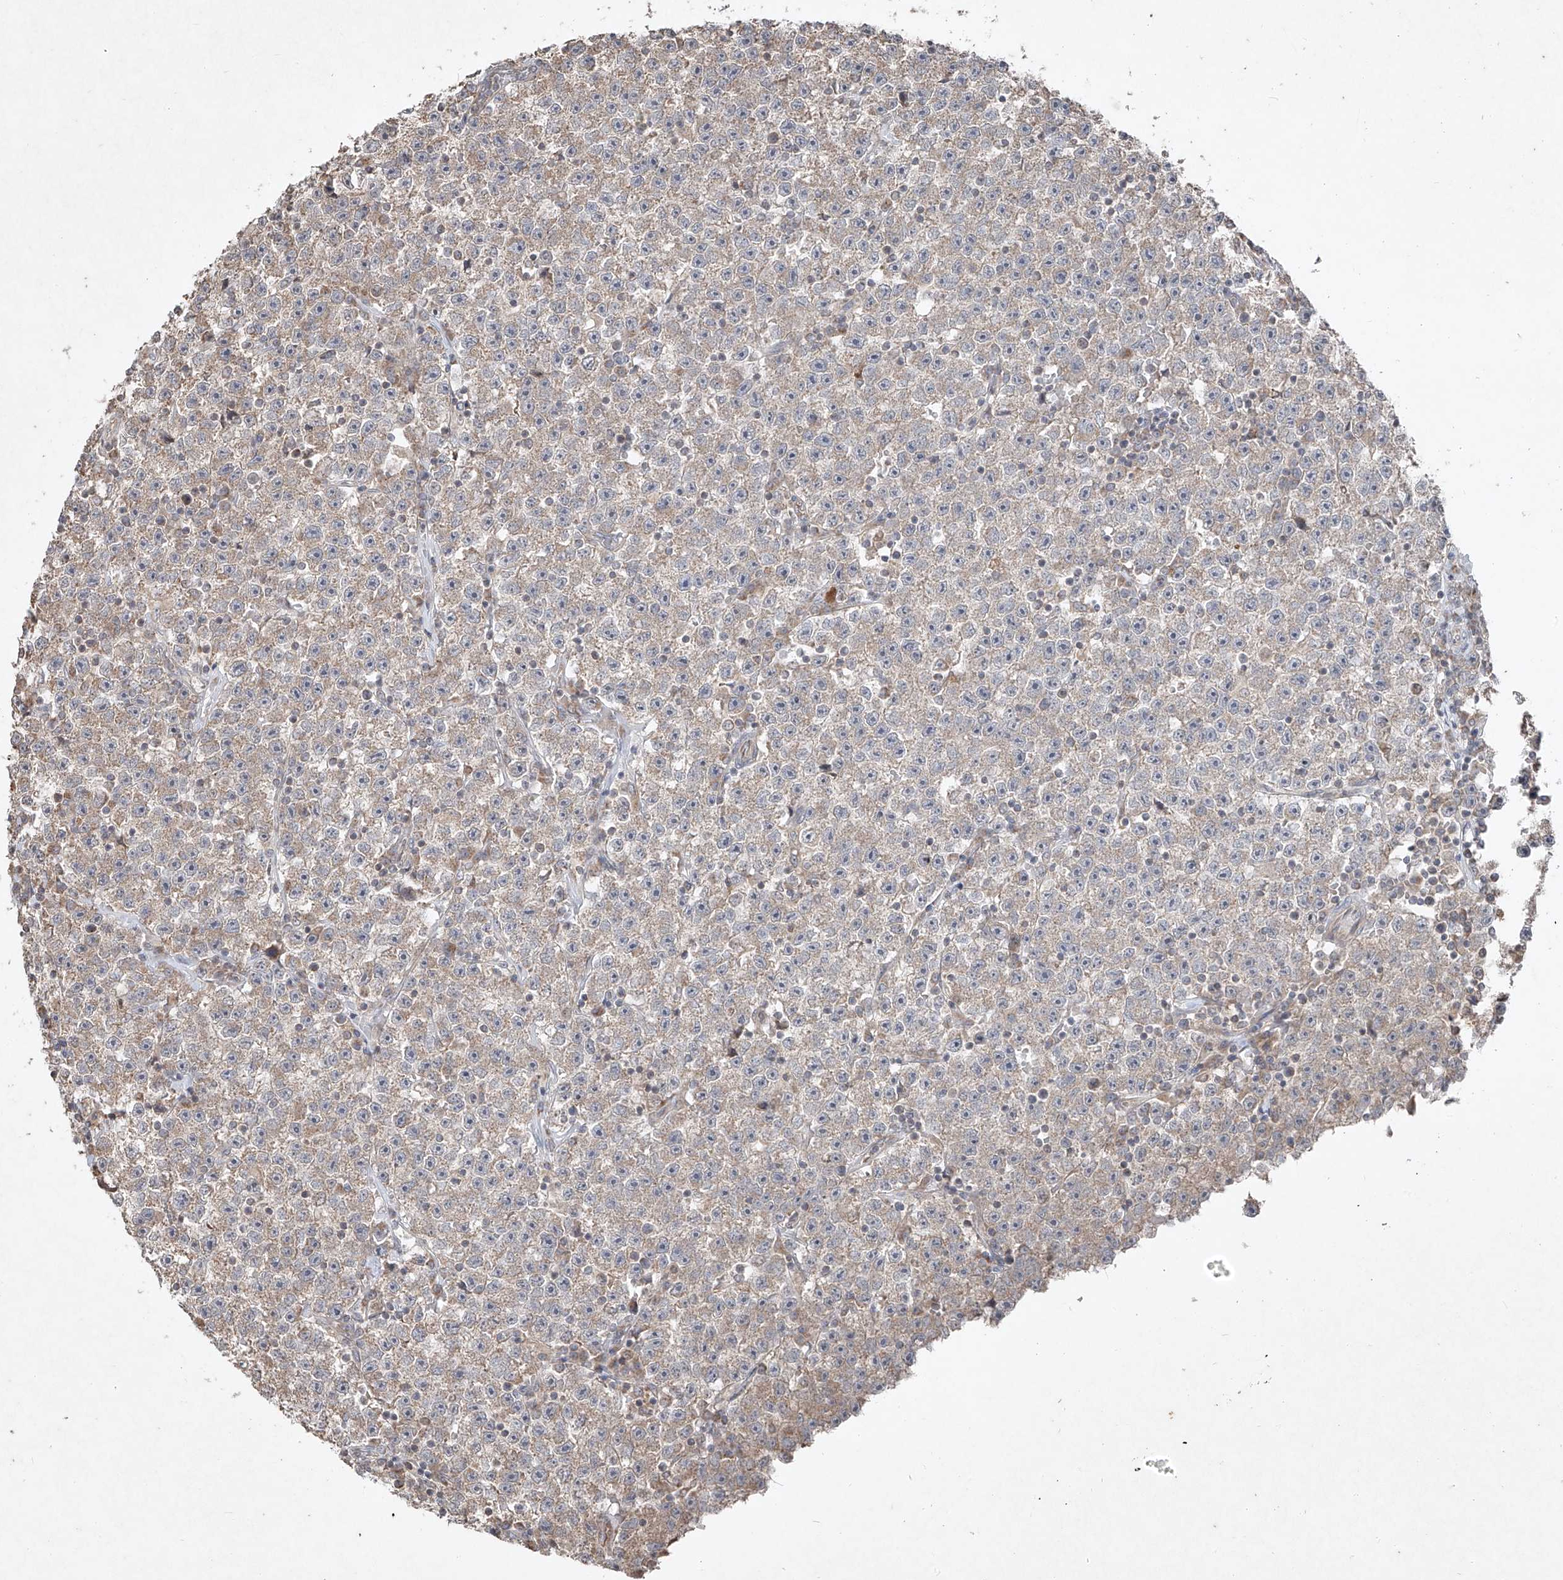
{"staining": {"intensity": "weak", "quantity": ">75%", "location": "cytoplasmic/membranous"}, "tissue": "testis cancer", "cell_type": "Tumor cells", "image_type": "cancer", "snomed": [{"axis": "morphology", "description": "Seminoma, NOS"}, {"axis": "topography", "description": "Testis"}], "caption": "Human testis seminoma stained with a protein marker shows weak staining in tumor cells.", "gene": "ABCD3", "patient": {"sex": "male", "age": 22}}